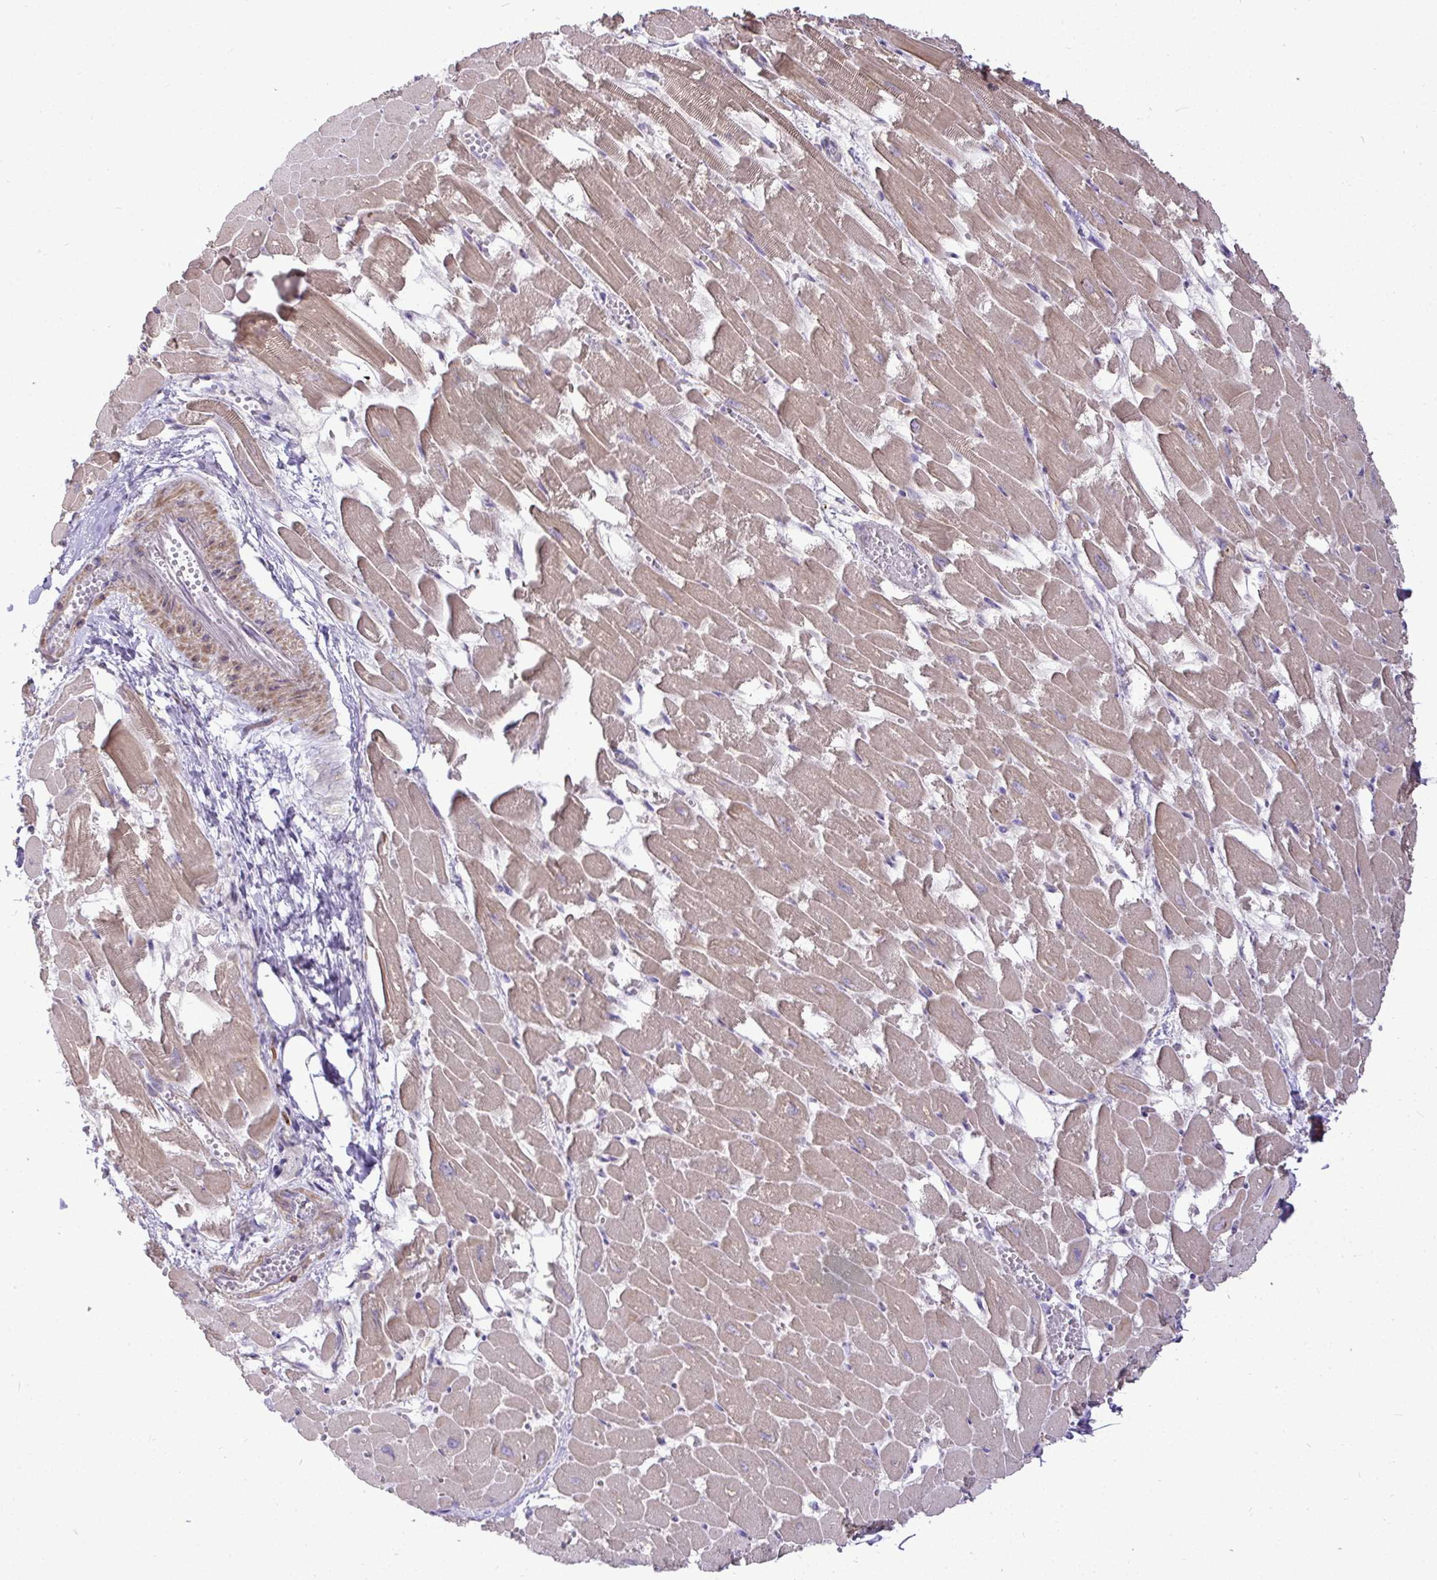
{"staining": {"intensity": "moderate", "quantity": ">75%", "location": "cytoplasmic/membranous"}, "tissue": "heart muscle", "cell_type": "Cardiomyocytes", "image_type": "normal", "snomed": [{"axis": "morphology", "description": "Normal tissue, NOS"}, {"axis": "topography", "description": "Heart"}], "caption": "A brown stain highlights moderate cytoplasmic/membranous positivity of a protein in cardiomyocytes of benign human heart muscle. The protein of interest is shown in brown color, while the nuclei are stained blue.", "gene": "STRIP1", "patient": {"sex": "female", "age": 52}}